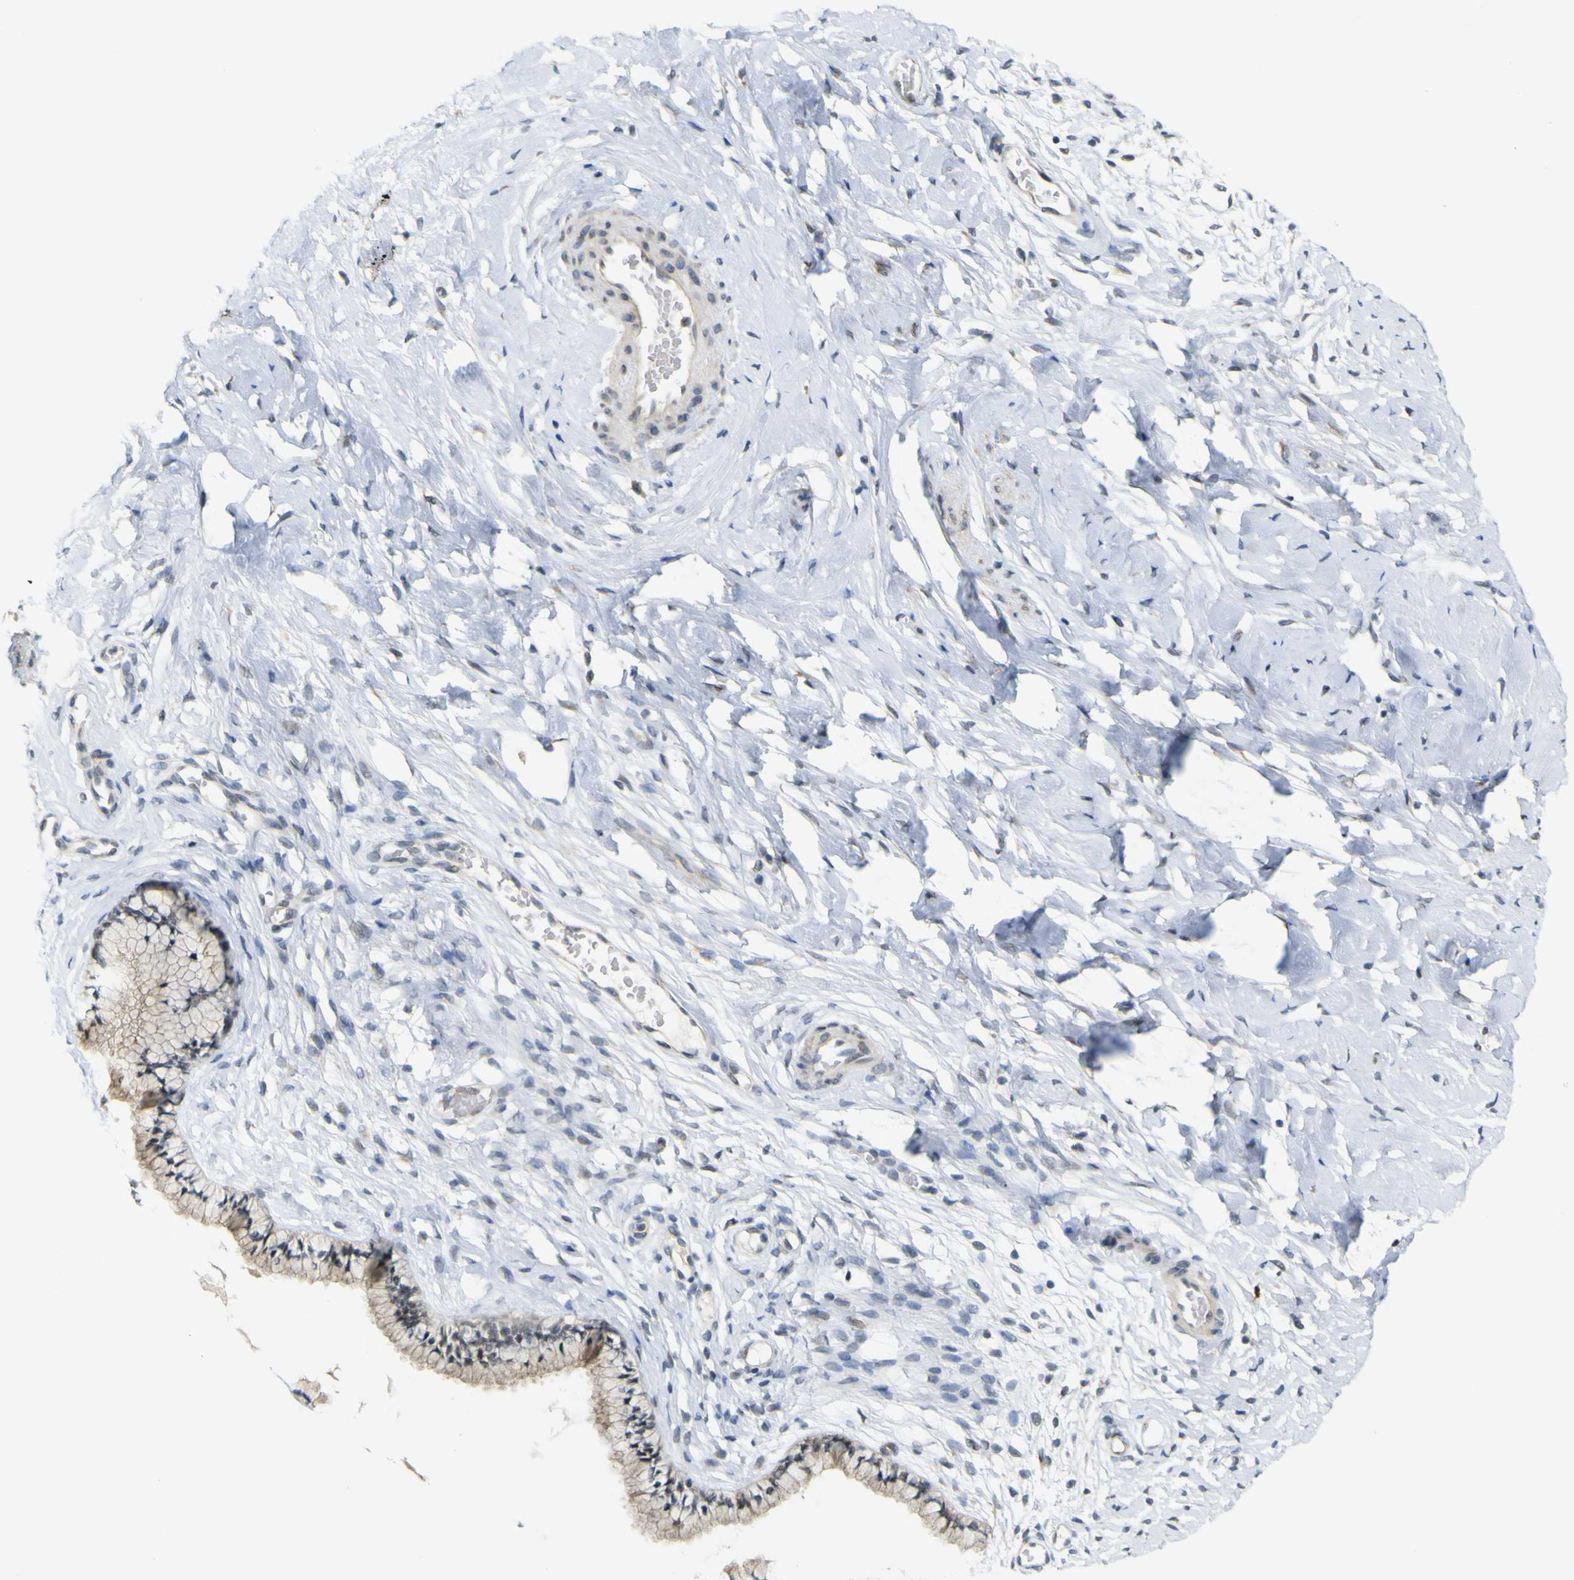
{"staining": {"intensity": "negative", "quantity": "none", "location": "none"}, "tissue": "cervix", "cell_type": "Glandular cells", "image_type": "normal", "snomed": [{"axis": "morphology", "description": "Normal tissue, NOS"}, {"axis": "topography", "description": "Cervix"}], "caption": "Glandular cells are negative for protein expression in unremarkable human cervix. The staining was performed using DAB (3,3'-diaminobenzidine) to visualize the protein expression in brown, while the nuclei were stained in blue with hematoxylin (Magnification: 20x).", "gene": "IGF2R", "patient": {"sex": "female", "age": 65}}